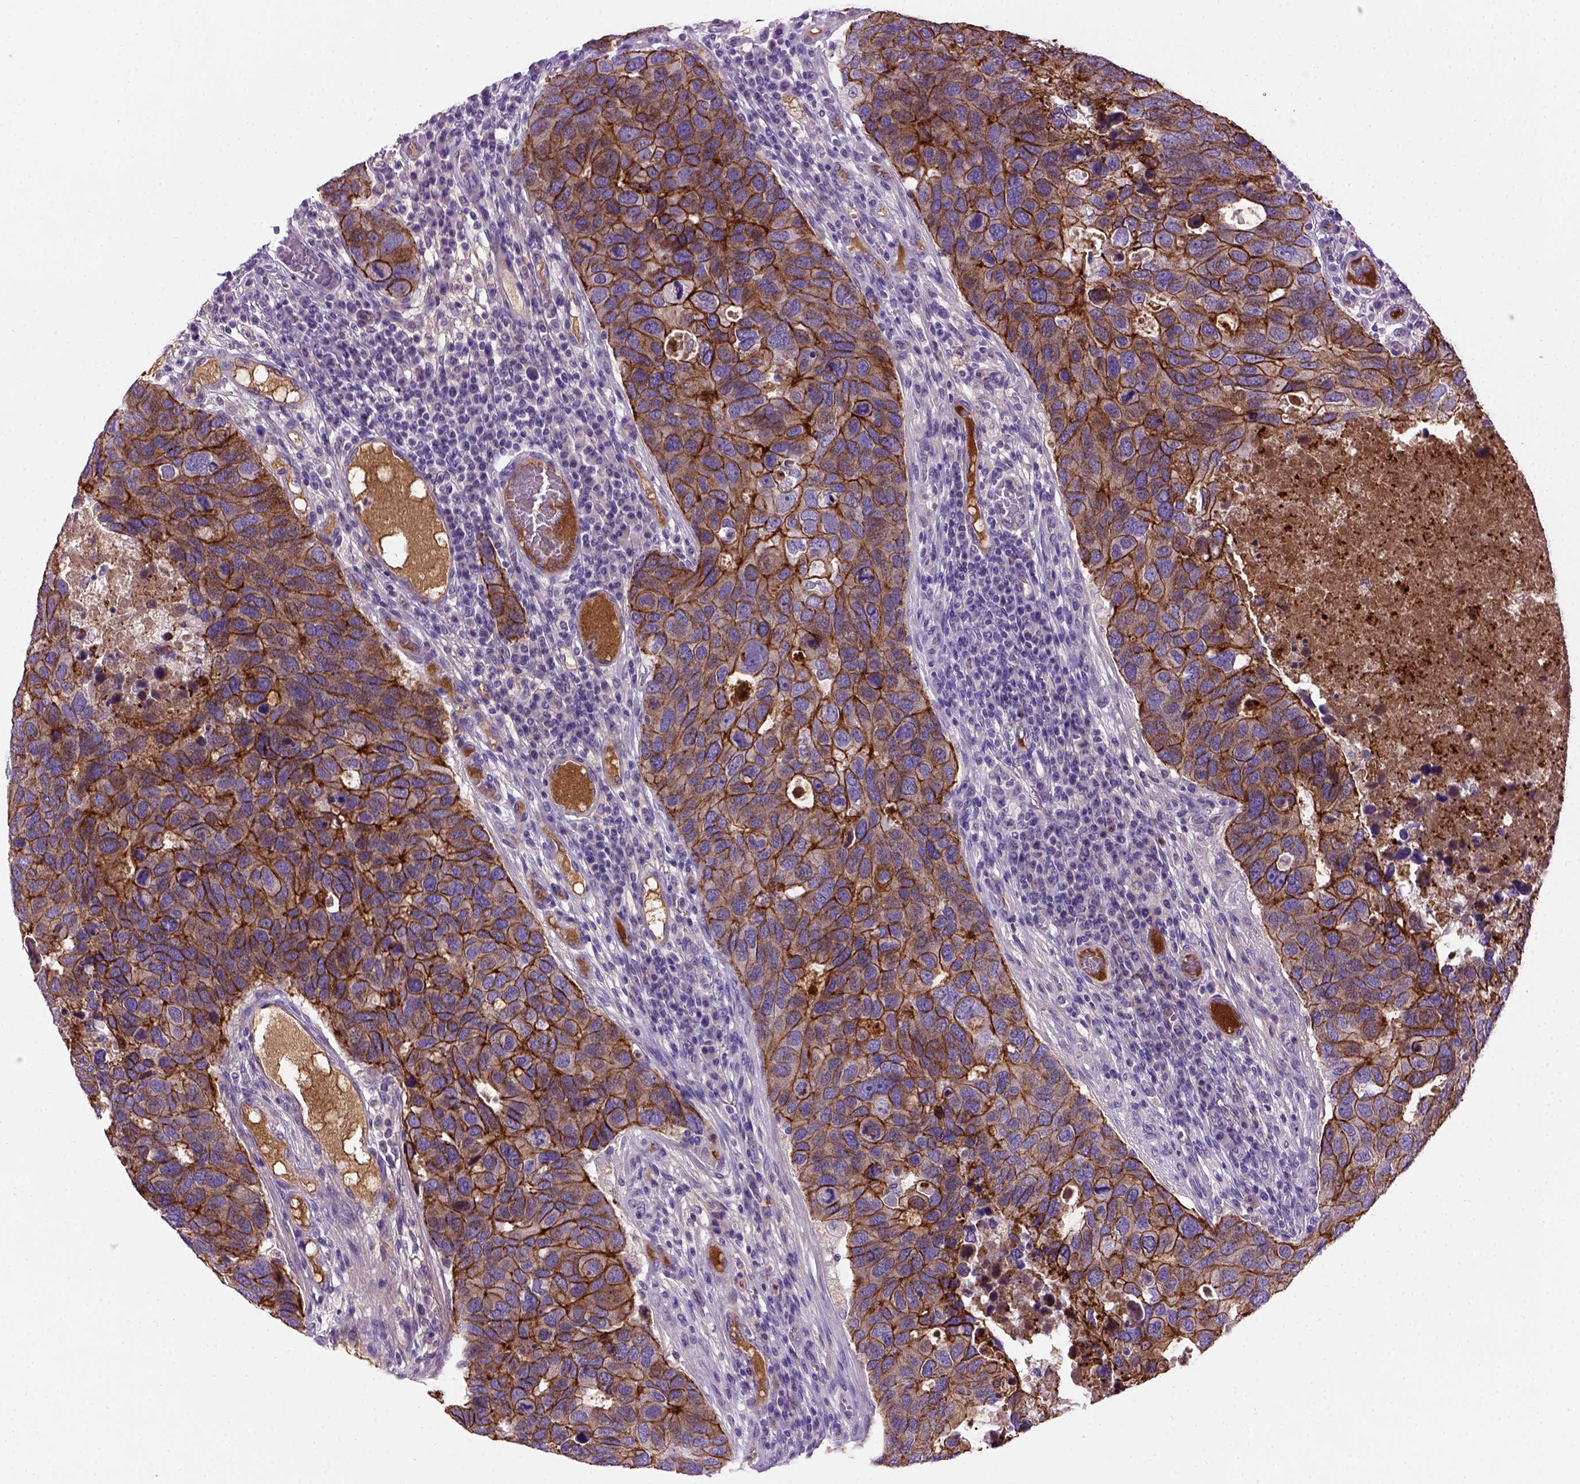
{"staining": {"intensity": "strong", "quantity": ">75%", "location": "cytoplasmic/membranous"}, "tissue": "breast cancer", "cell_type": "Tumor cells", "image_type": "cancer", "snomed": [{"axis": "morphology", "description": "Duct carcinoma"}, {"axis": "topography", "description": "Breast"}], "caption": "Protein expression analysis of breast intraductal carcinoma reveals strong cytoplasmic/membranous staining in about >75% of tumor cells. The protein of interest is shown in brown color, while the nuclei are stained blue.", "gene": "CDH1", "patient": {"sex": "female", "age": 83}}